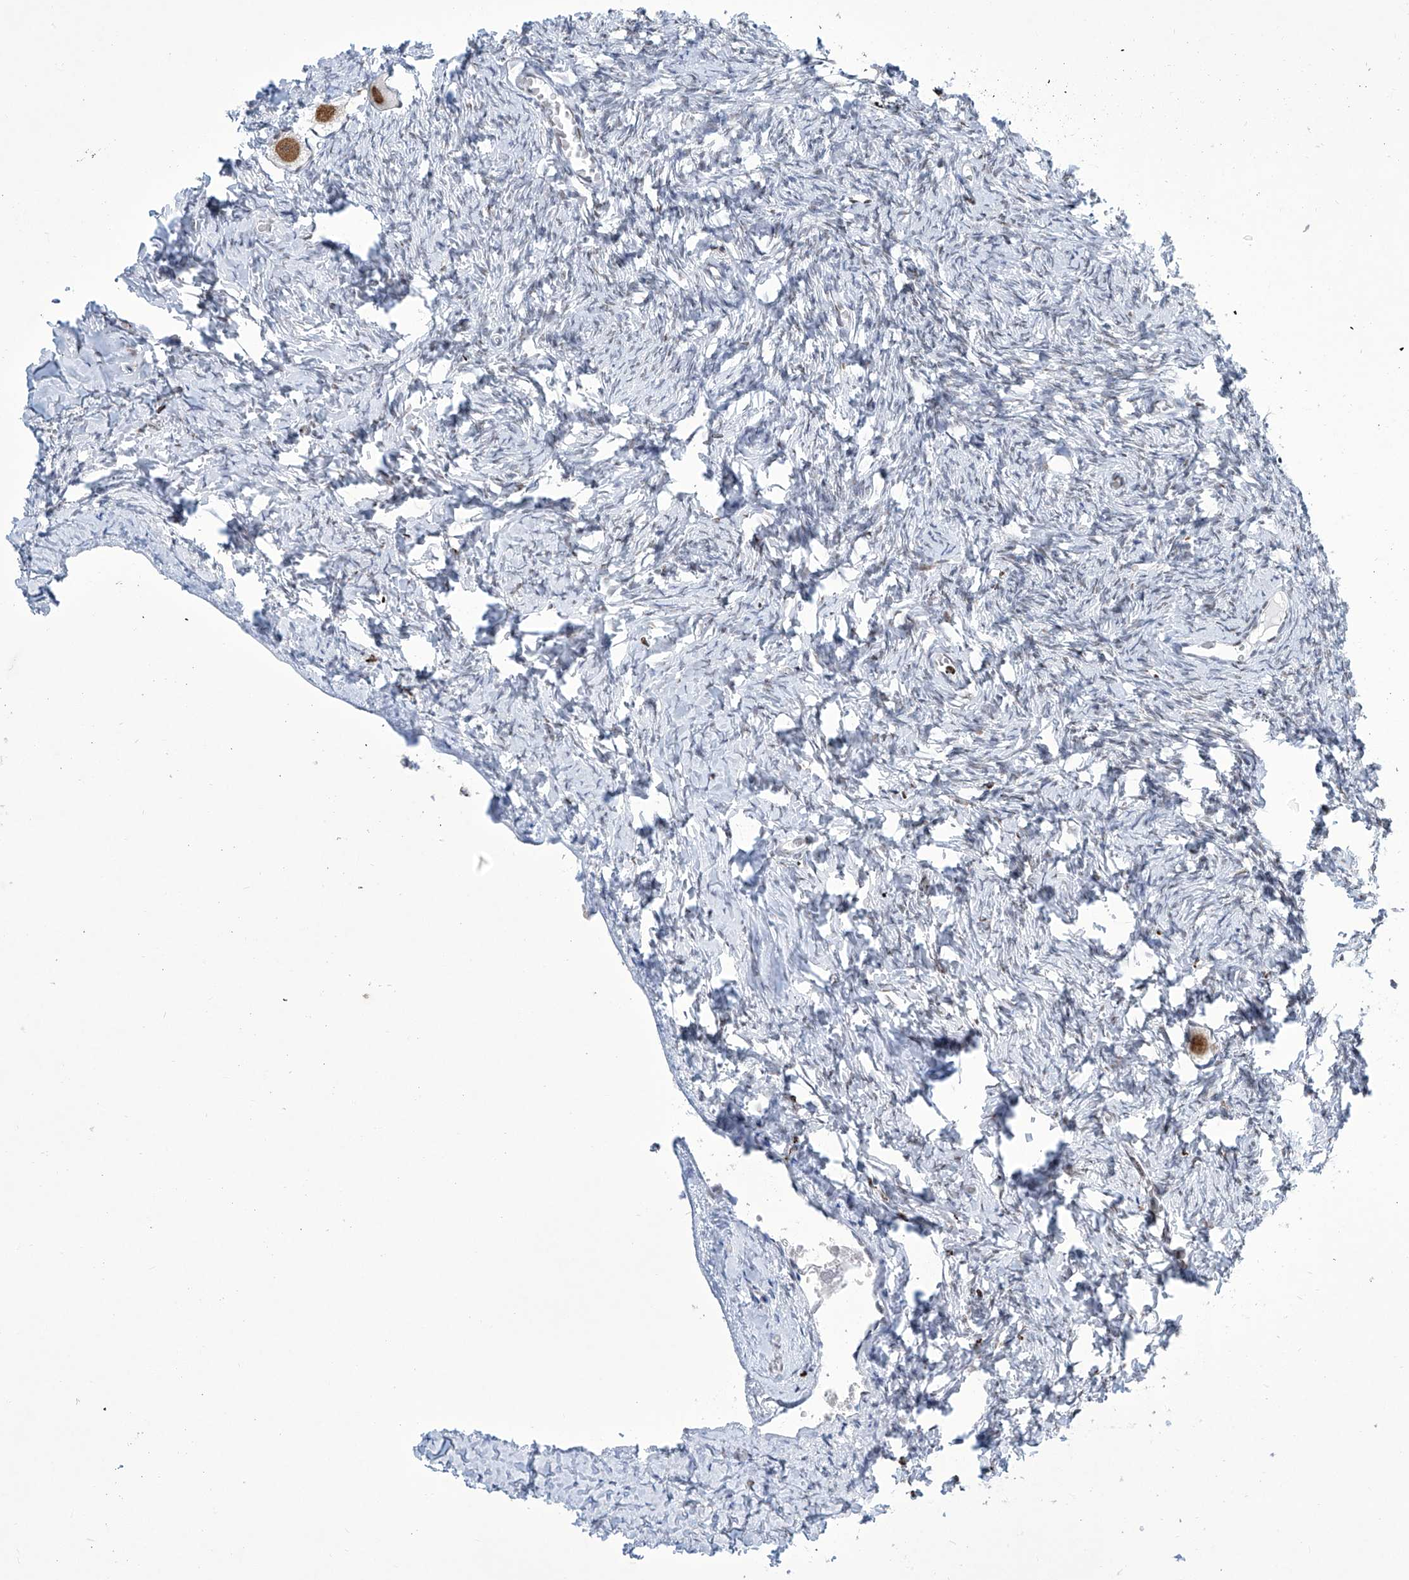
{"staining": {"intensity": "moderate", "quantity": ">75%", "location": "nuclear"}, "tissue": "ovary", "cell_type": "Follicle cells", "image_type": "normal", "snomed": [{"axis": "morphology", "description": "Normal tissue, NOS"}, {"axis": "topography", "description": "Ovary"}], "caption": "Immunohistochemistry staining of benign ovary, which reveals medium levels of moderate nuclear expression in approximately >75% of follicle cells indicating moderate nuclear protein expression. The staining was performed using DAB (brown) for protein detection and nuclei were counterstained in hematoxylin (blue).", "gene": "SREBF2", "patient": {"sex": "female", "age": 27}}